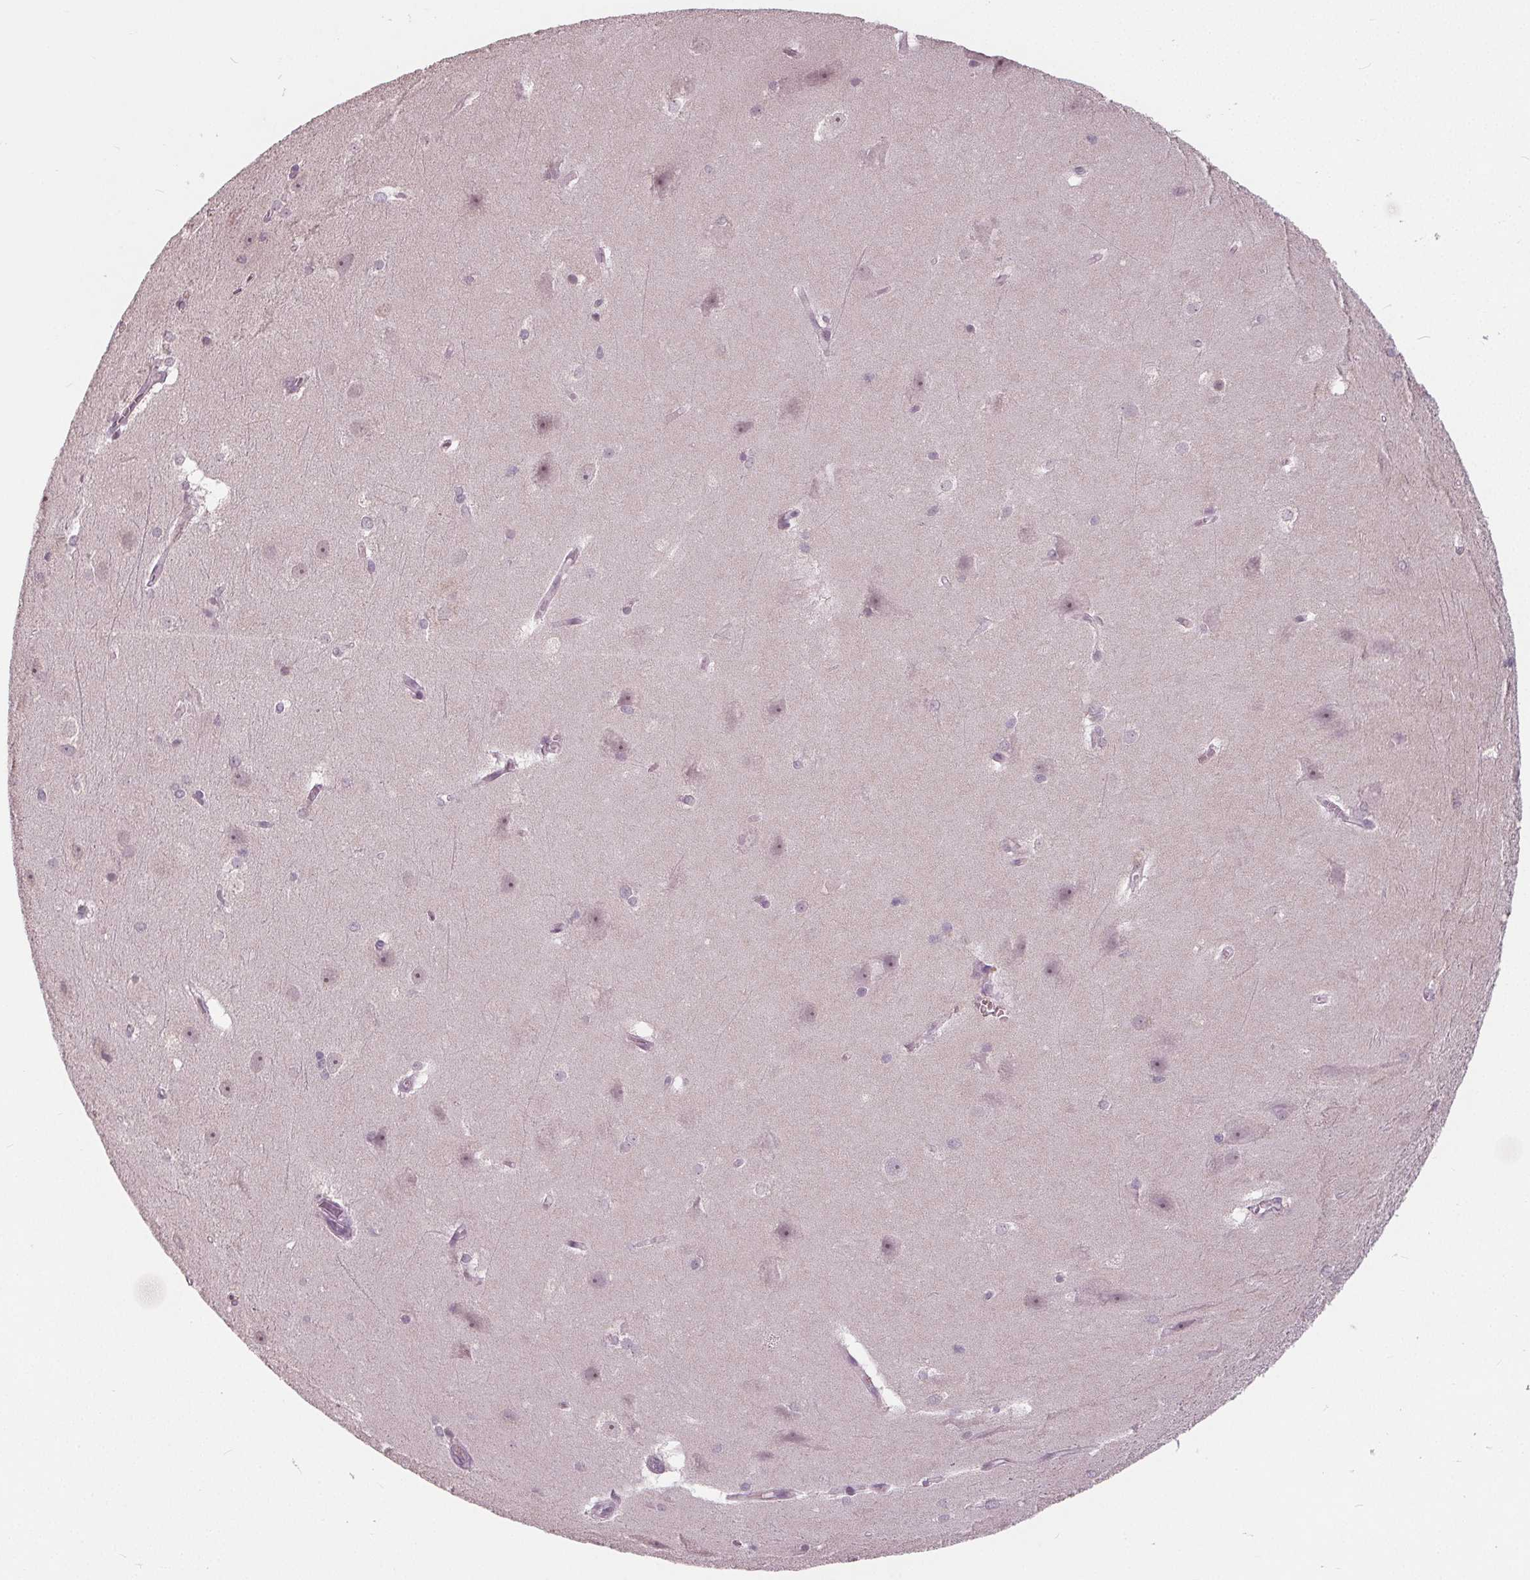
{"staining": {"intensity": "negative", "quantity": "none", "location": "none"}, "tissue": "hippocampus", "cell_type": "Glial cells", "image_type": "normal", "snomed": [{"axis": "morphology", "description": "Normal tissue, NOS"}, {"axis": "topography", "description": "Cerebral cortex"}, {"axis": "topography", "description": "Hippocampus"}], "caption": "Immunohistochemical staining of benign hippocampus displays no significant positivity in glial cells.", "gene": "CXCL16", "patient": {"sex": "female", "age": 19}}